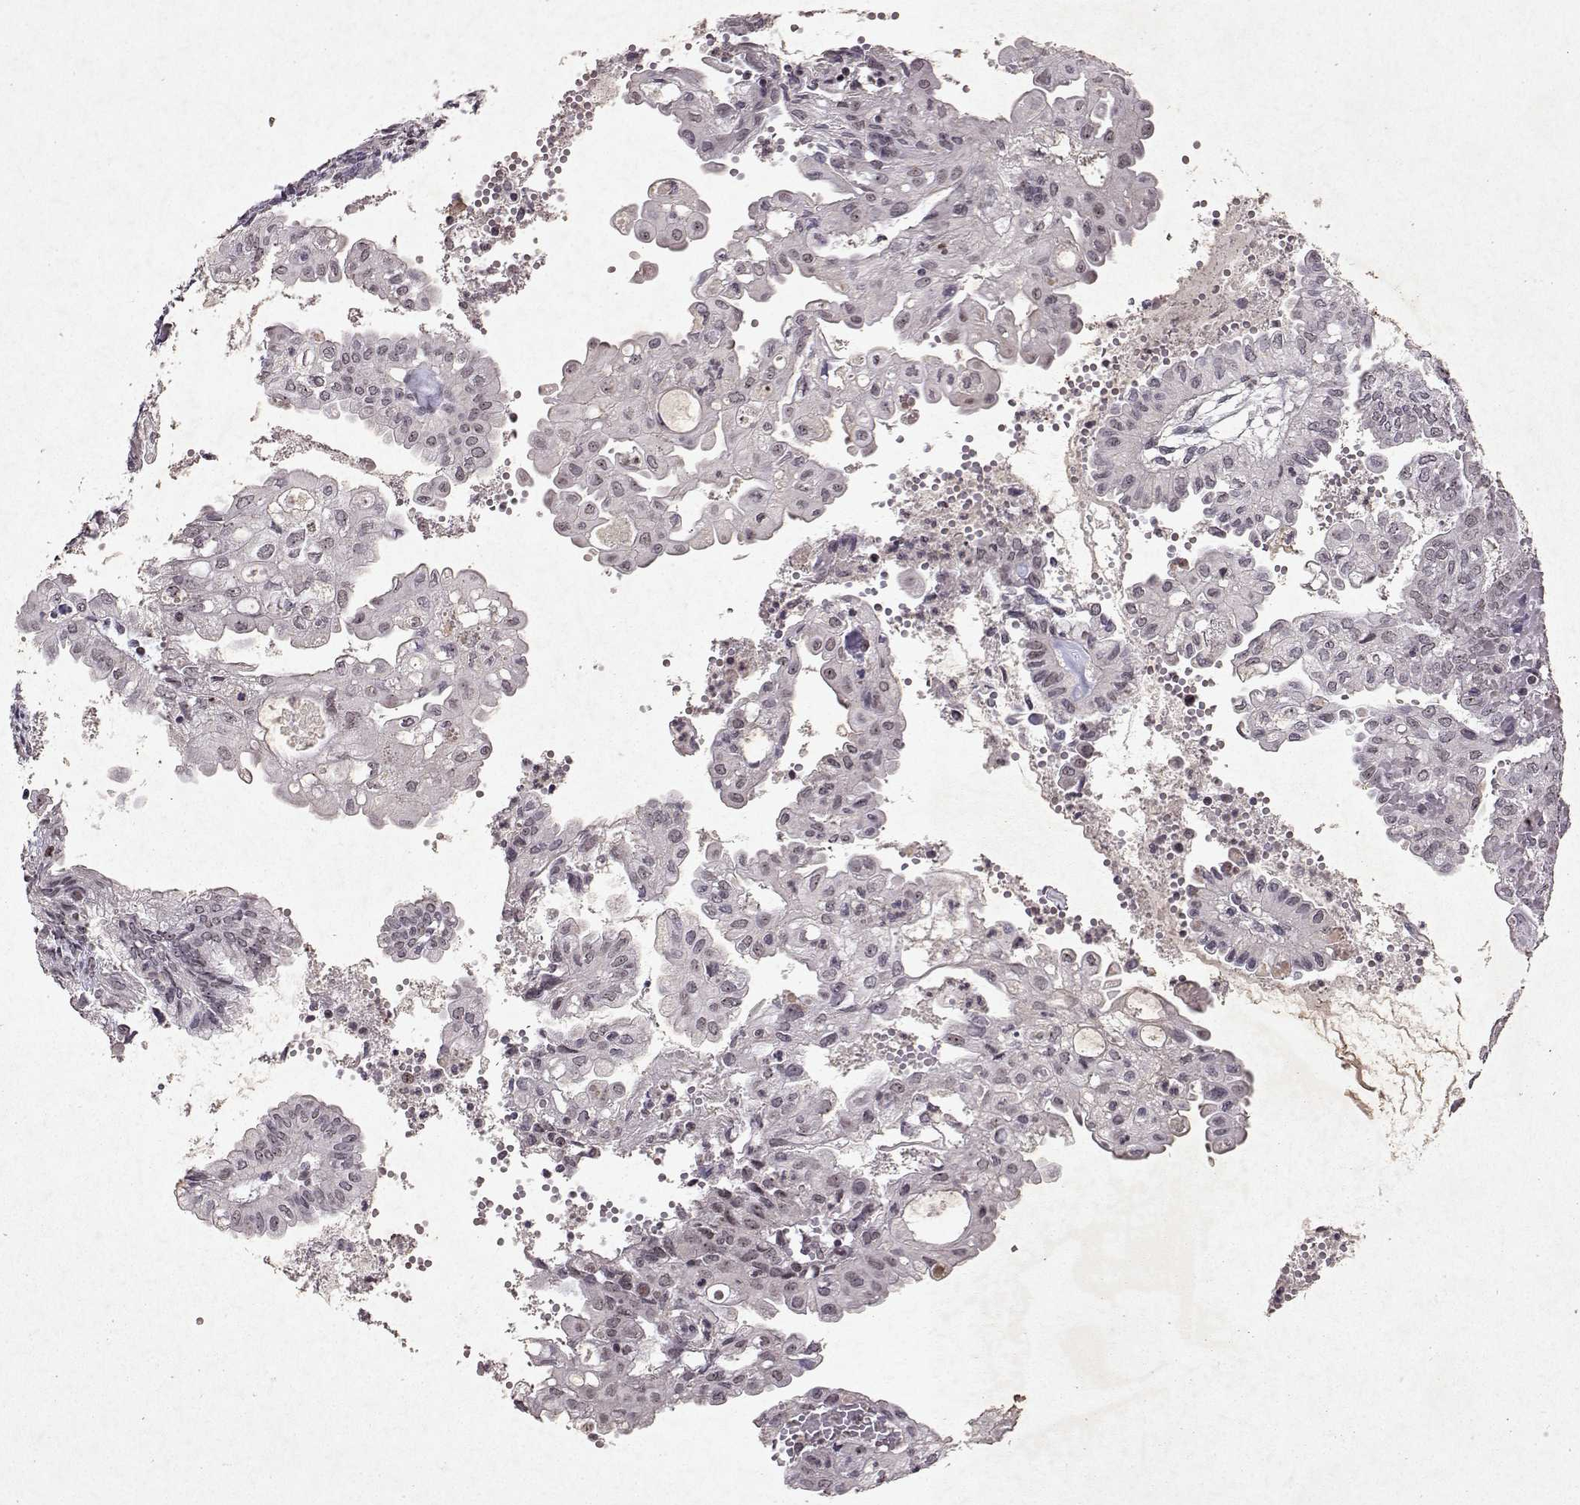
{"staining": {"intensity": "negative", "quantity": "none", "location": "none"}, "tissue": "endometrial cancer", "cell_type": "Tumor cells", "image_type": "cancer", "snomed": [{"axis": "morphology", "description": "Adenocarcinoma, NOS"}, {"axis": "topography", "description": "Endometrium"}], "caption": "DAB immunohistochemical staining of endometrial cancer (adenocarcinoma) displays no significant positivity in tumor cells. (DAB (3,3'-diaminobenzidine) IHC, high magnification).", "gene": "DDX56", "patient": {"sex": "female", "age": 68}}